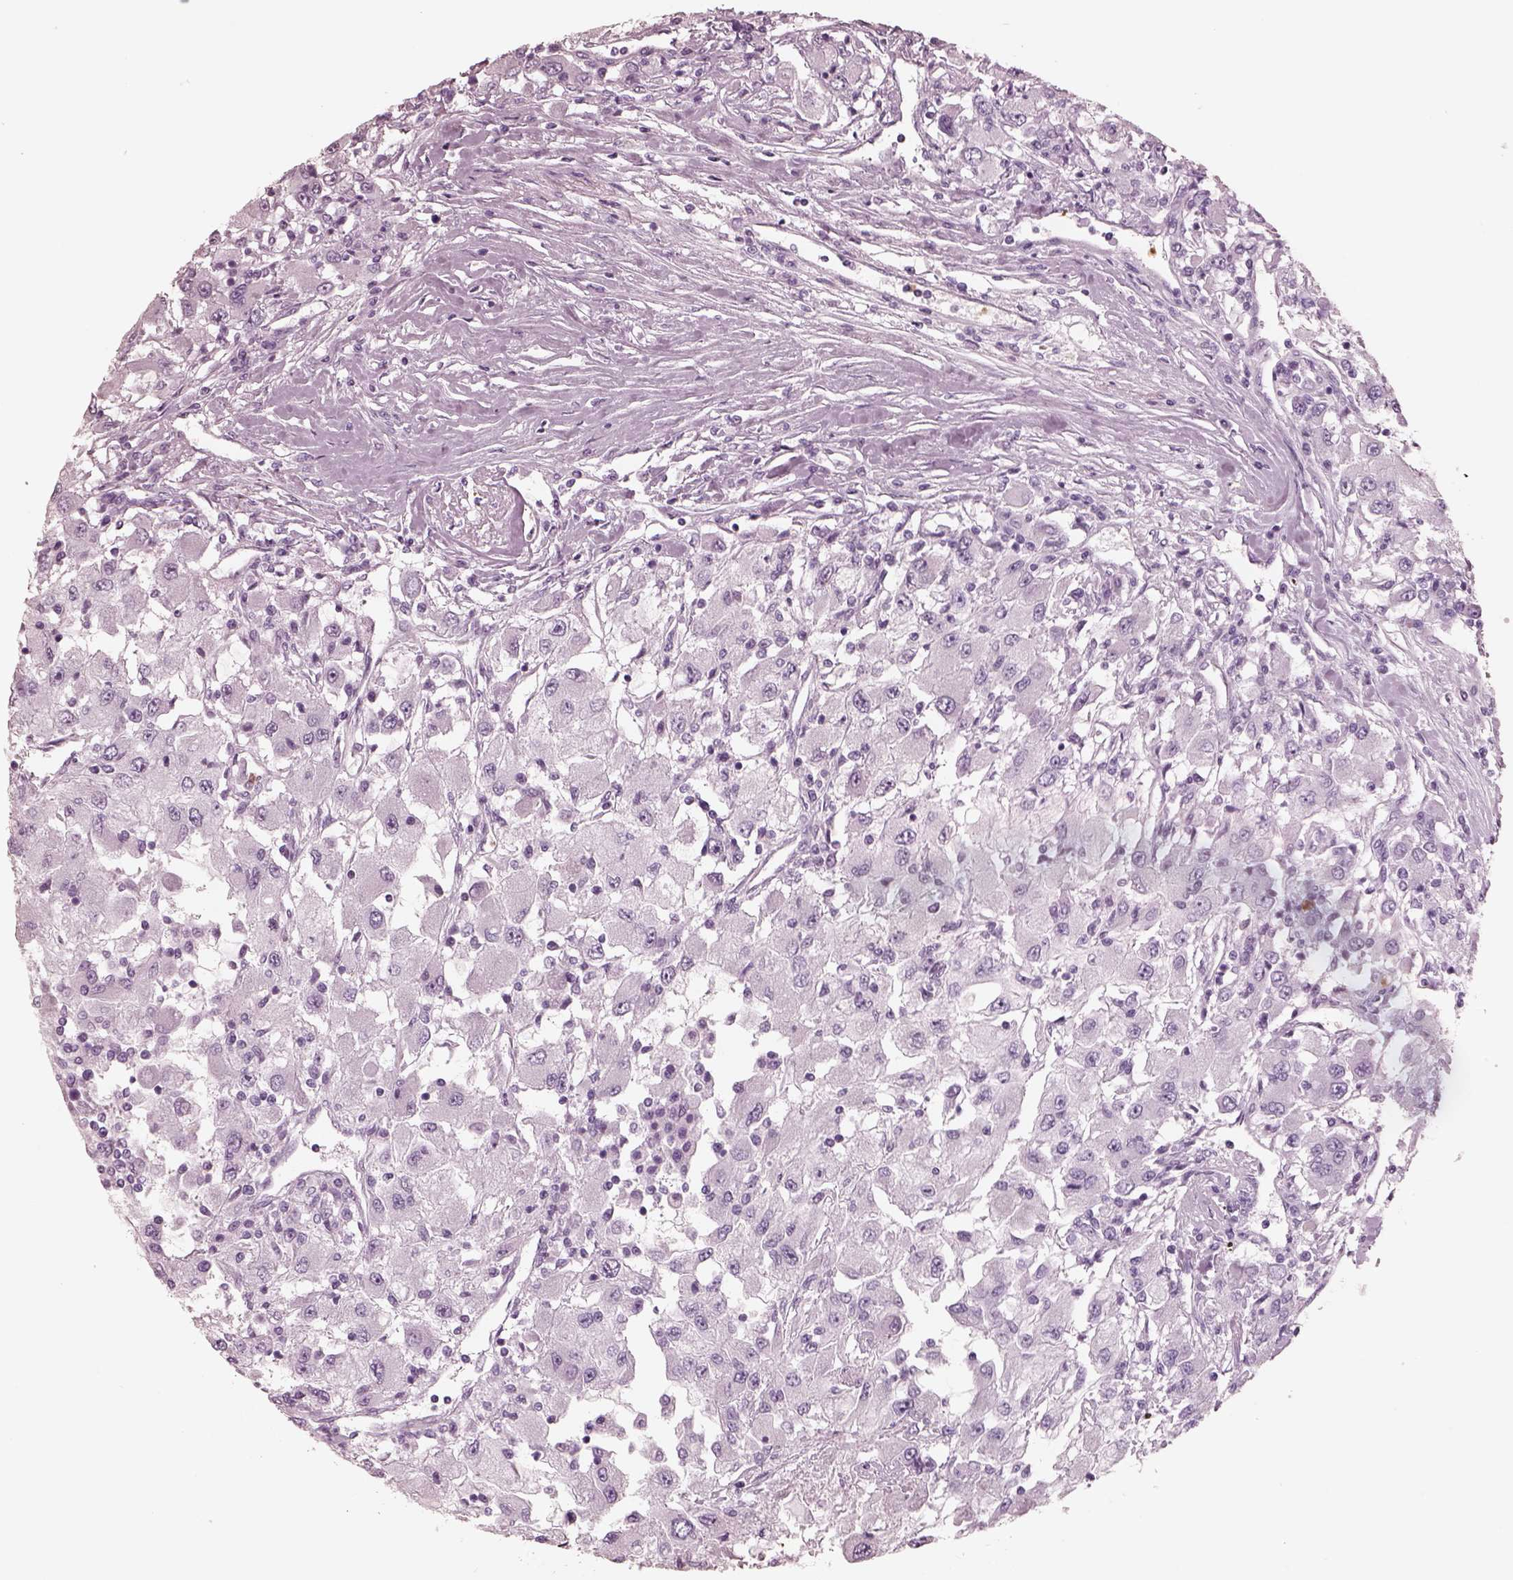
{"staining": {"intensity": "negative", "quantity": "none", "location": "none"}, "tissue": "renal cancer", "cell_type": "Tumor cells", "image_type": "cancer", "snomed": [{"axis": "morphology", "description": "Adenocarcinoma, NOS"}, {"axis": "topography", "description": "Kidney"}], "caption": "Tumor cells show no significant positivity in renal cancer.", "gene": "ELANE", "patient": {"sex": "female", "age": 67}}